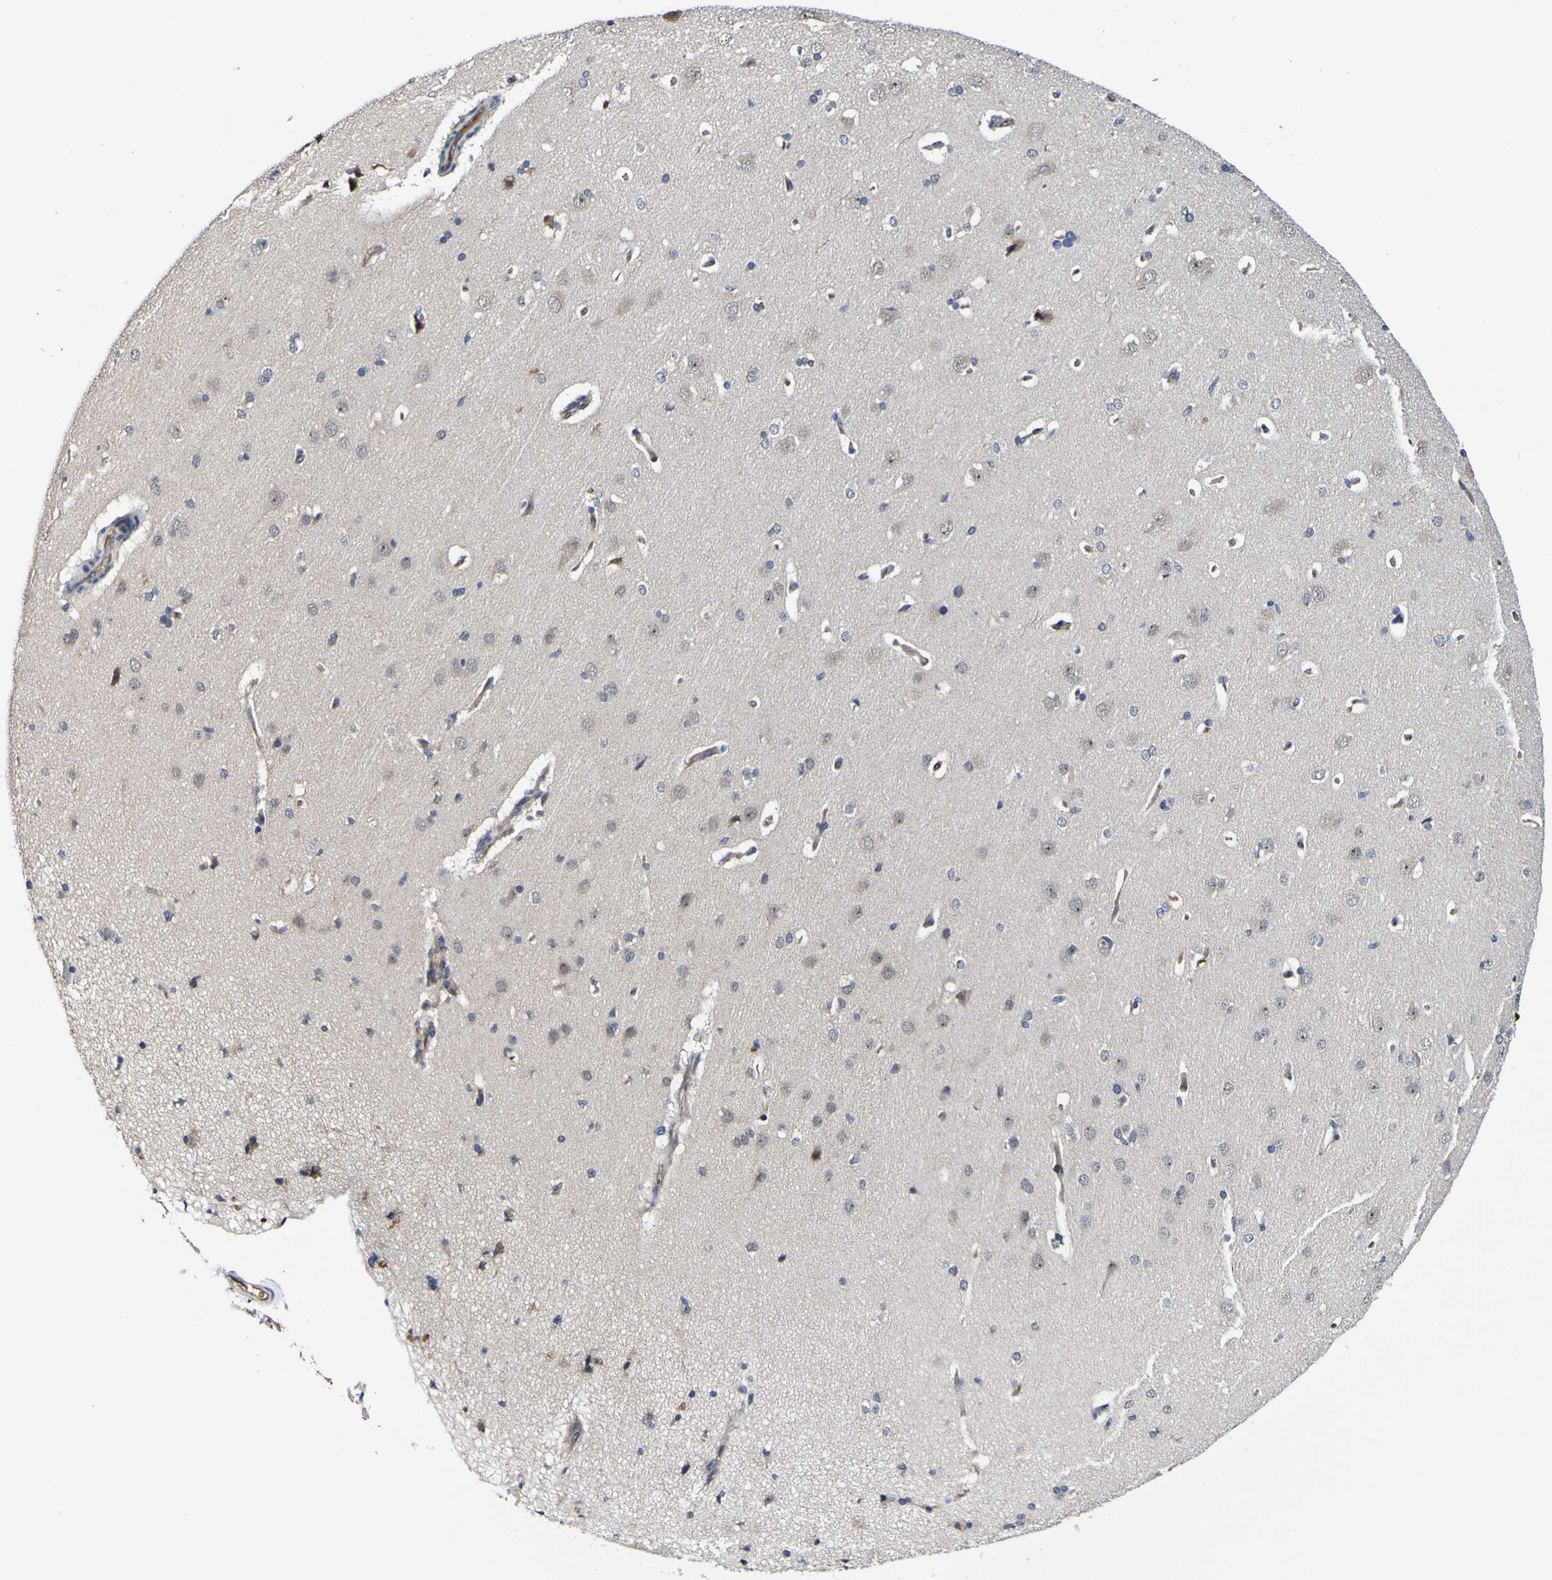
{"staining": {"intensity": "weak", "quantity": "25%-75%", "location": "cytoplasmic/membranous"}, "tissue": "cerebral cortex", "cell_type": "Endothelial cells", "image_type": "normal", "snomed": [{"axis": "morphology", "description": "Normal tissue, NOS"}, {"axis": "topography", "description": "Cerebral cortex"}], "caption": "A high-resolution image shows immunohistochemistry staining of benign cerebral cortex, which exhibits weak cytoplasmic/membranous staining in approximately 25%-75% of endothelial cells. (DAB (3,3'-diaminobenzidine) = brown stain, brightfield microscopy at high magnification).", "gene": "CCL2", "patient": {"sex": "male", "age": 62}}